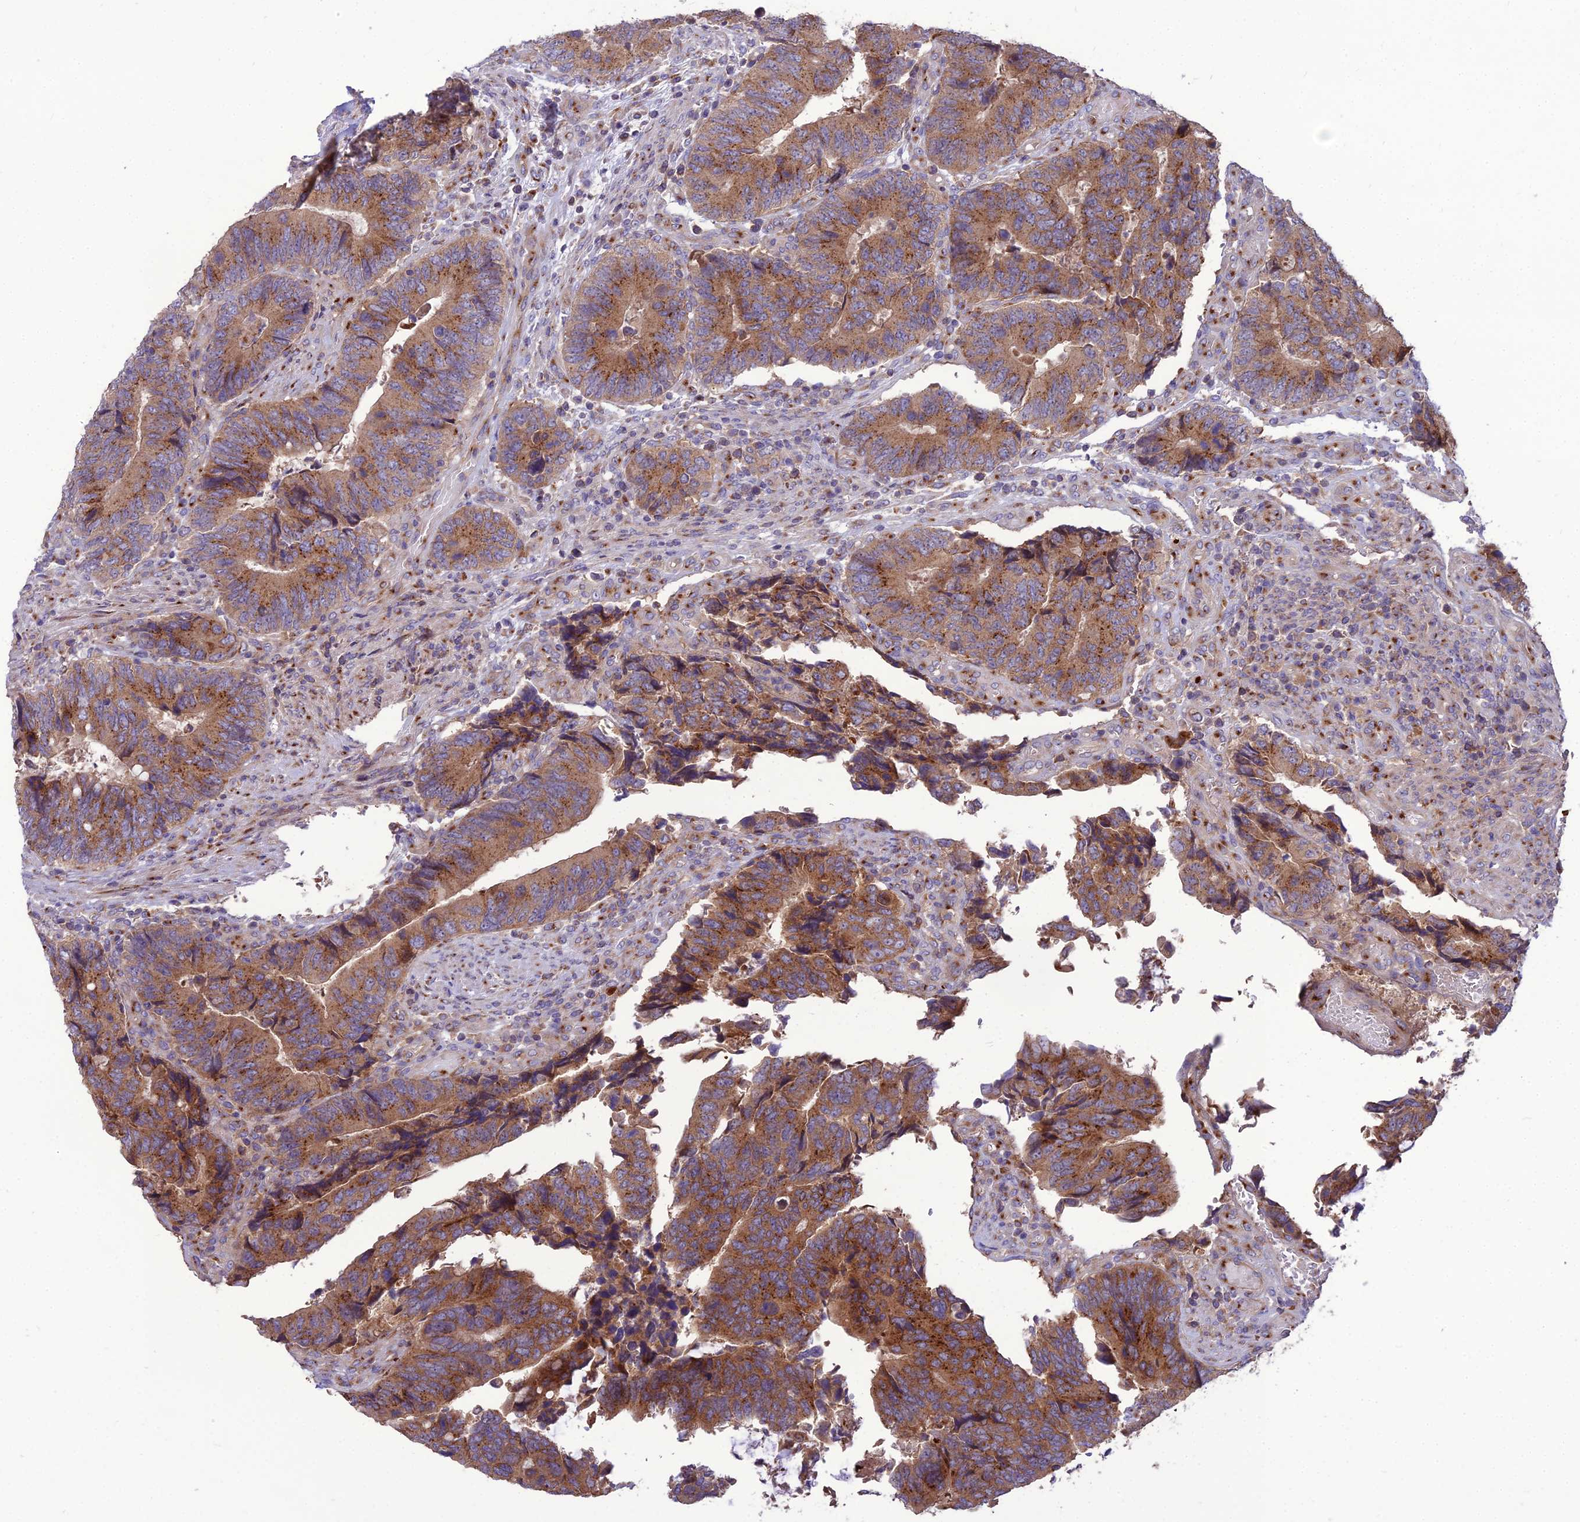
{"staining": {"intensity": "moderate", "quantity": ">75%", "location": "cytoplasmic/membranous"}, "tissue": "colorectal cancer", "cell_type": "Tumor cells", "image_type": "cancer", "snomed": [{"axis": "morphology", "description": "Adenocarcinoma, NOS"}, {"axis": "topography", "description": "Colon"}], "caption": "The image displays a brown stain indicating the presence of a protein in the cytoplasmic/membranous of tumor cells in colorectal cancer. The protein is shown in brown color, while the nuclei are stained blue.", "gene": "SPRYD7", "patient": {"sex": "male", "age": 87}}